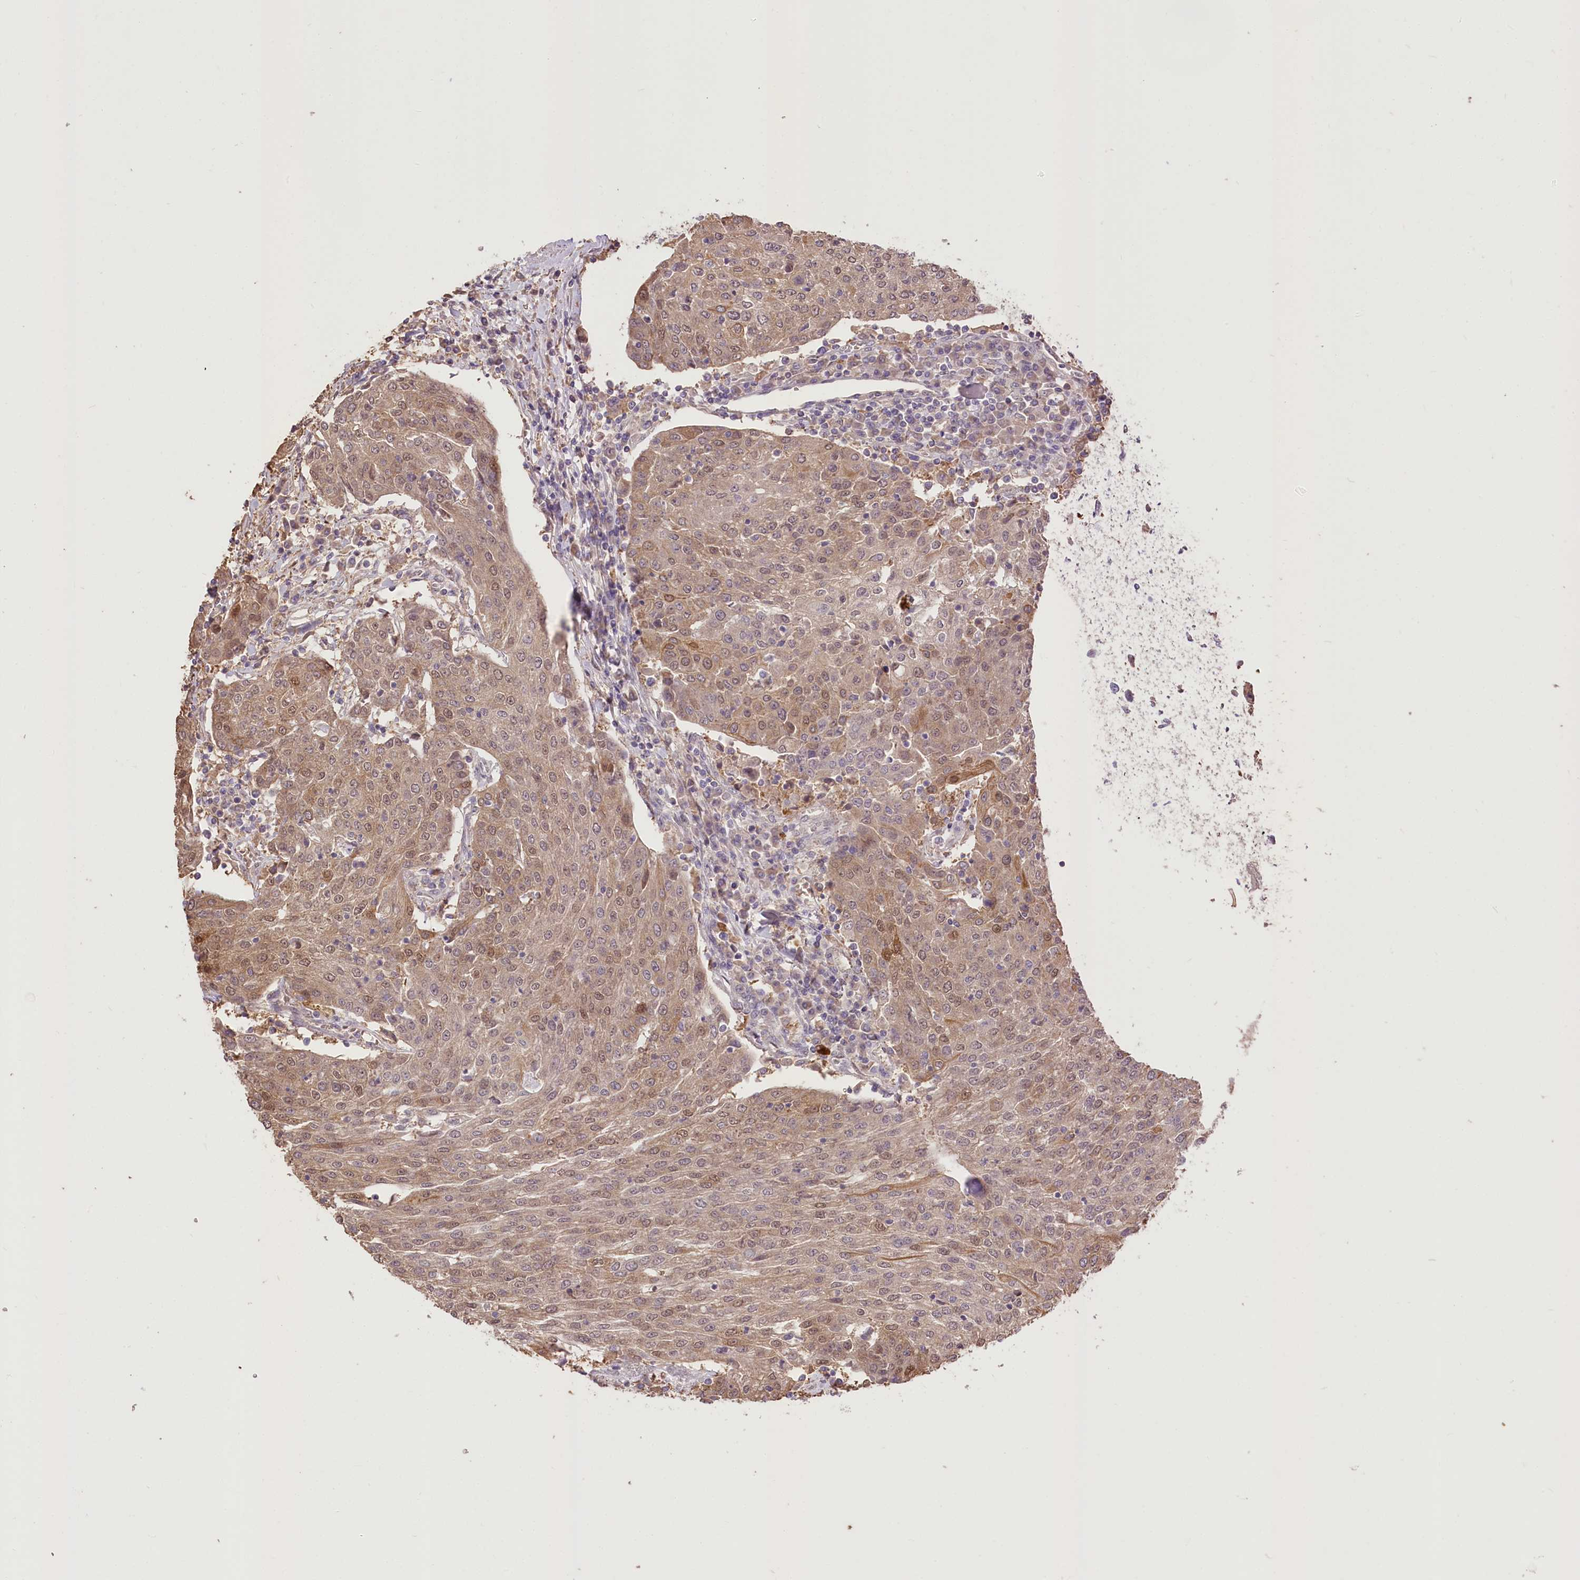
{"staining": {"intensity": "weak", "quantity": ">75%", "location": "cytoplasmic/membranous,nuclear"}, "tissue": "urothelial cancer", "cell_type": "Tumor cells", "image_type": "cancer", "snomed": [{"axis": "morphology", "description": "Urothelial carcinoma, High grade"}, {"axis": "topography", "description": "Urinary bladder"}], "caption": "Weak cytoplasmic/membranous and nuclear protein positivity is identified in about >75% of tumor cells in high-grade urothelial carcinoma. The protein is stained brown, and the nuclei are stained in blue (DAB (3,3'-diaminobenzidine) IHC with brightfield microscopy, high magnification).", "gene": "R3HDM2", "patient": {"sex": "female", "age": 85}}